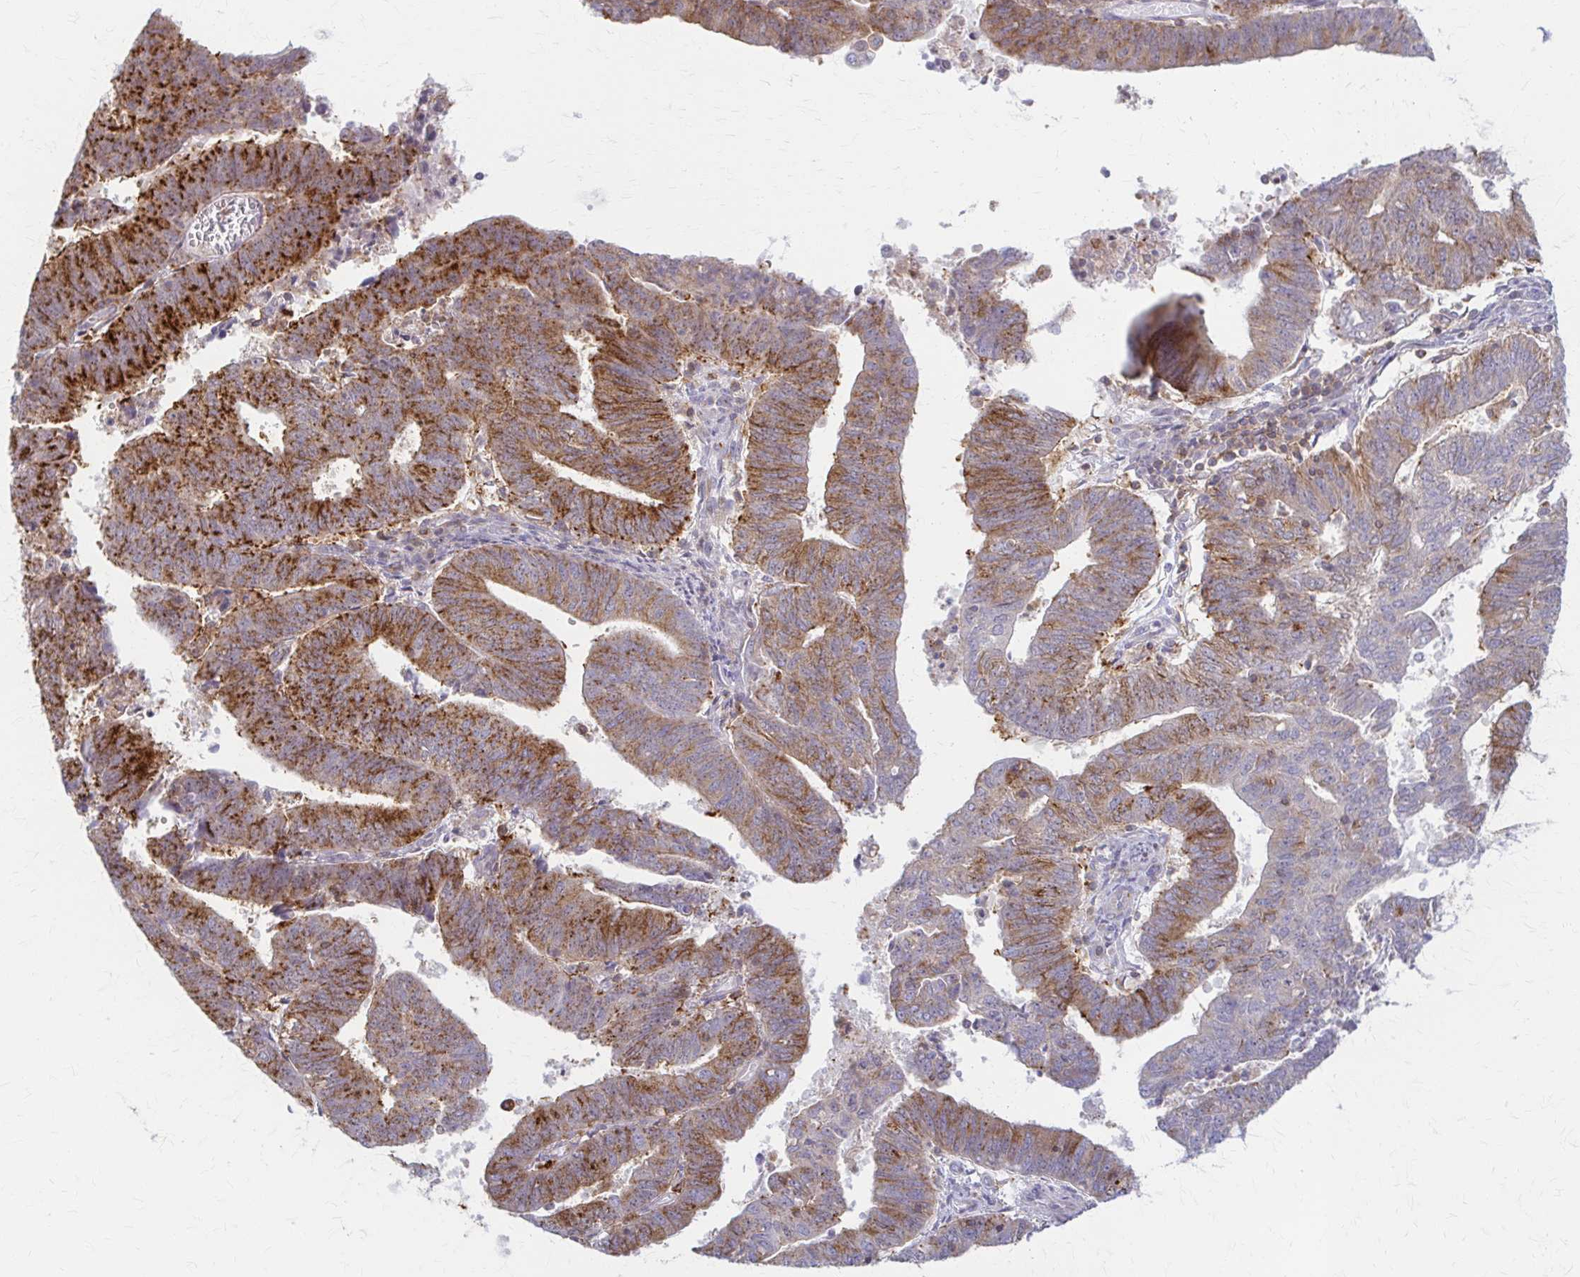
{"staining": {"intensity": "strong", "quantity": ">75%", "location": "cytoplasmic/membranous"}, "tissue": "endometrial cancer", "cell_type": "Tumor cells", "image_type": "cancer", "snomed": [{"axis": "morphology", "description": "Adenocarcinoma, NOS"}, {"axis": "topography", "description": "Endometrium"}], "caption": "The photomicrograph exhibits immunohistochemical staining of endometrial cancer. There is strong cytoplasmic/membranous positivity is seen in approximately >75% of tumor cells.", "gene": "ARHGAP35", "patient": {"sex": "female", "age": 82}}